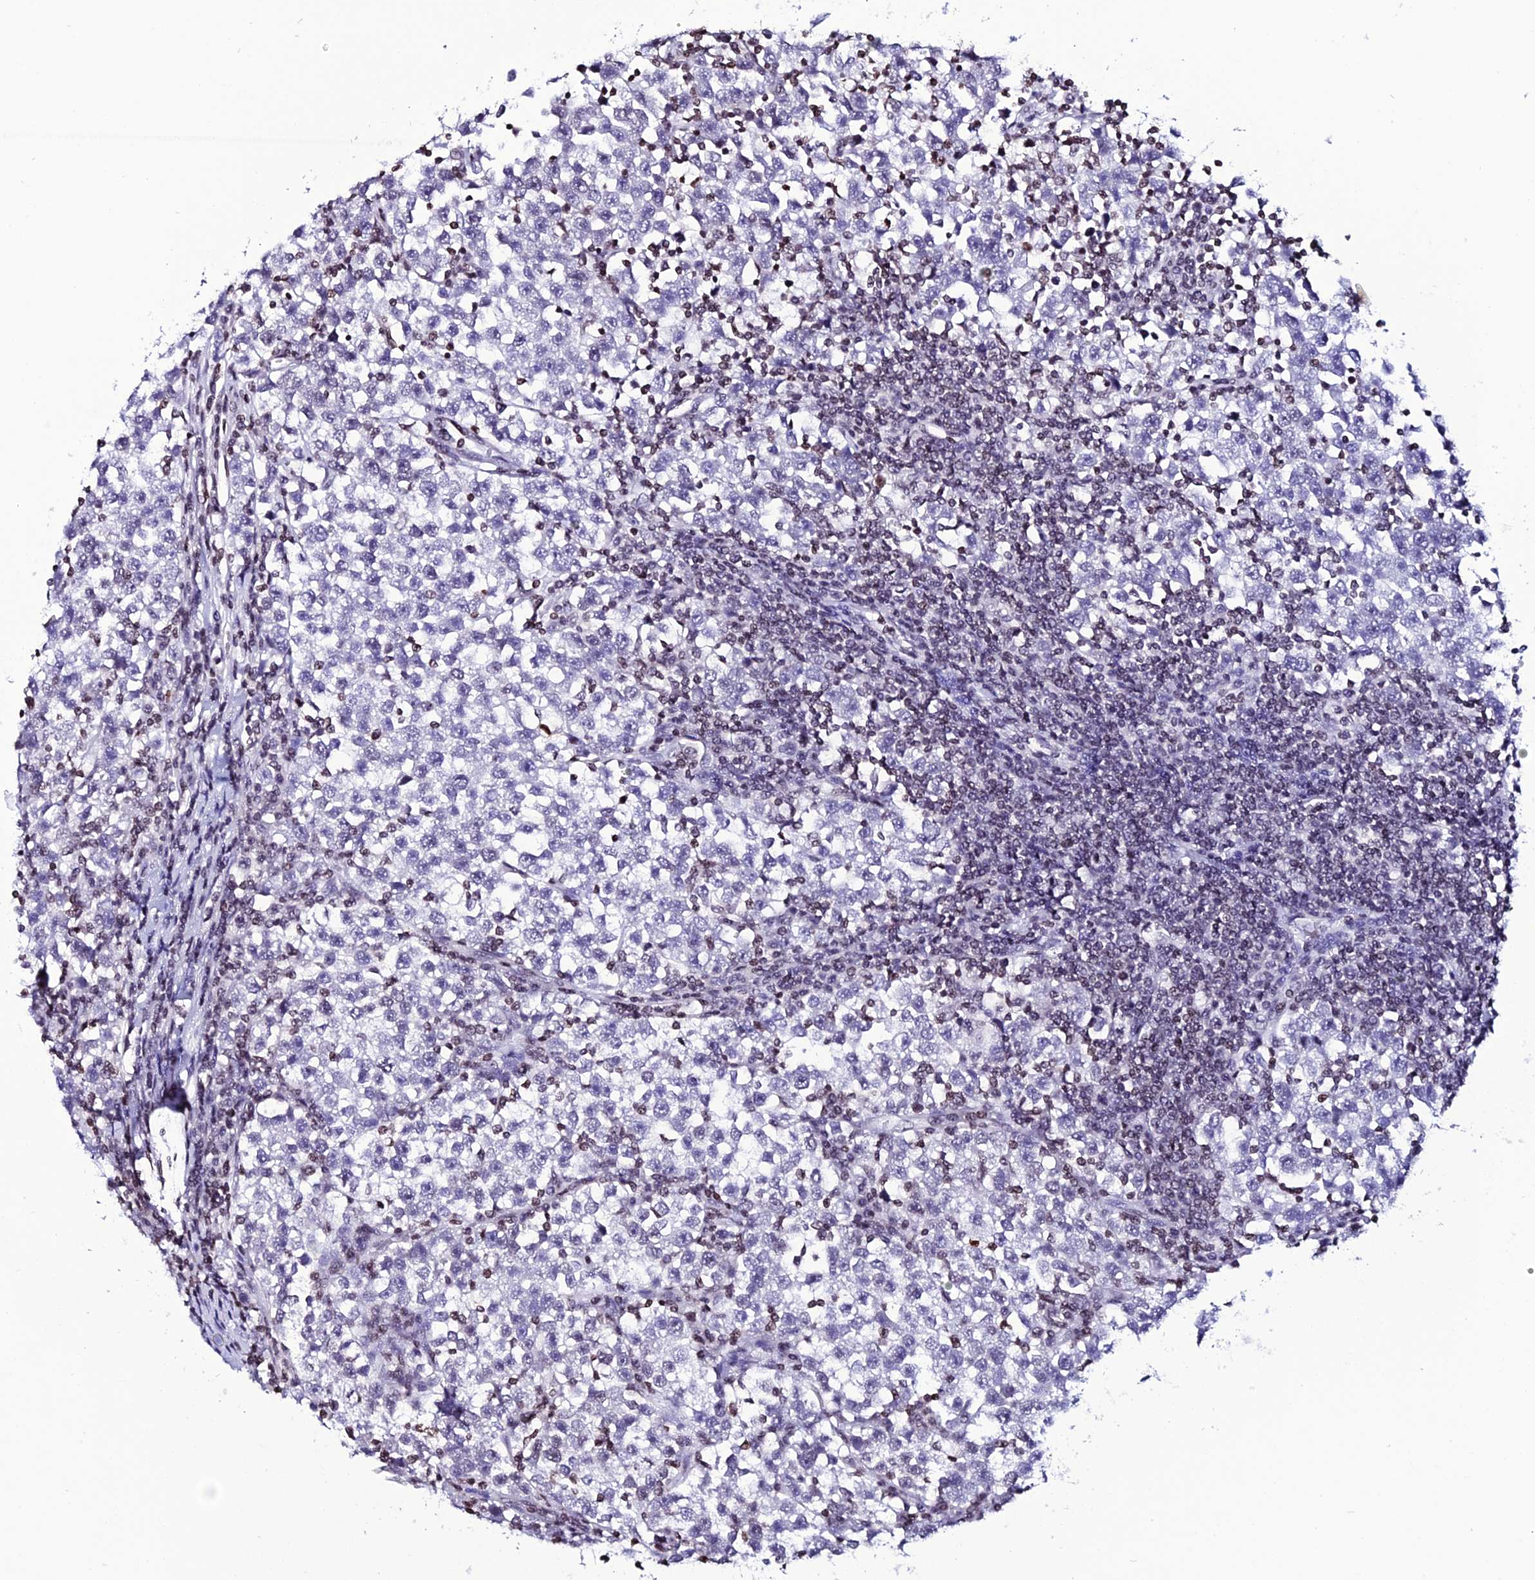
{"staining": {"intensity": "negative", "quantity": "none", "location": "none"}, "tissue": "testis cancer", "cell_type": "Tumor cells", "image_type": "cancer", "snomed": [{"axis": "morphology", "description": "Normal tissue, NOS"}, {"axis": "morphology", "description": "Seminoma, NOS"}, {"axis": "topography", "description": "Testis"}], "caption": "An IHC image of testis cancer is shown. There is no staining in tumor cells of testis cancer.", "gene": "MACROH2A2", "patient": {"sex": "male", "age": 43}}